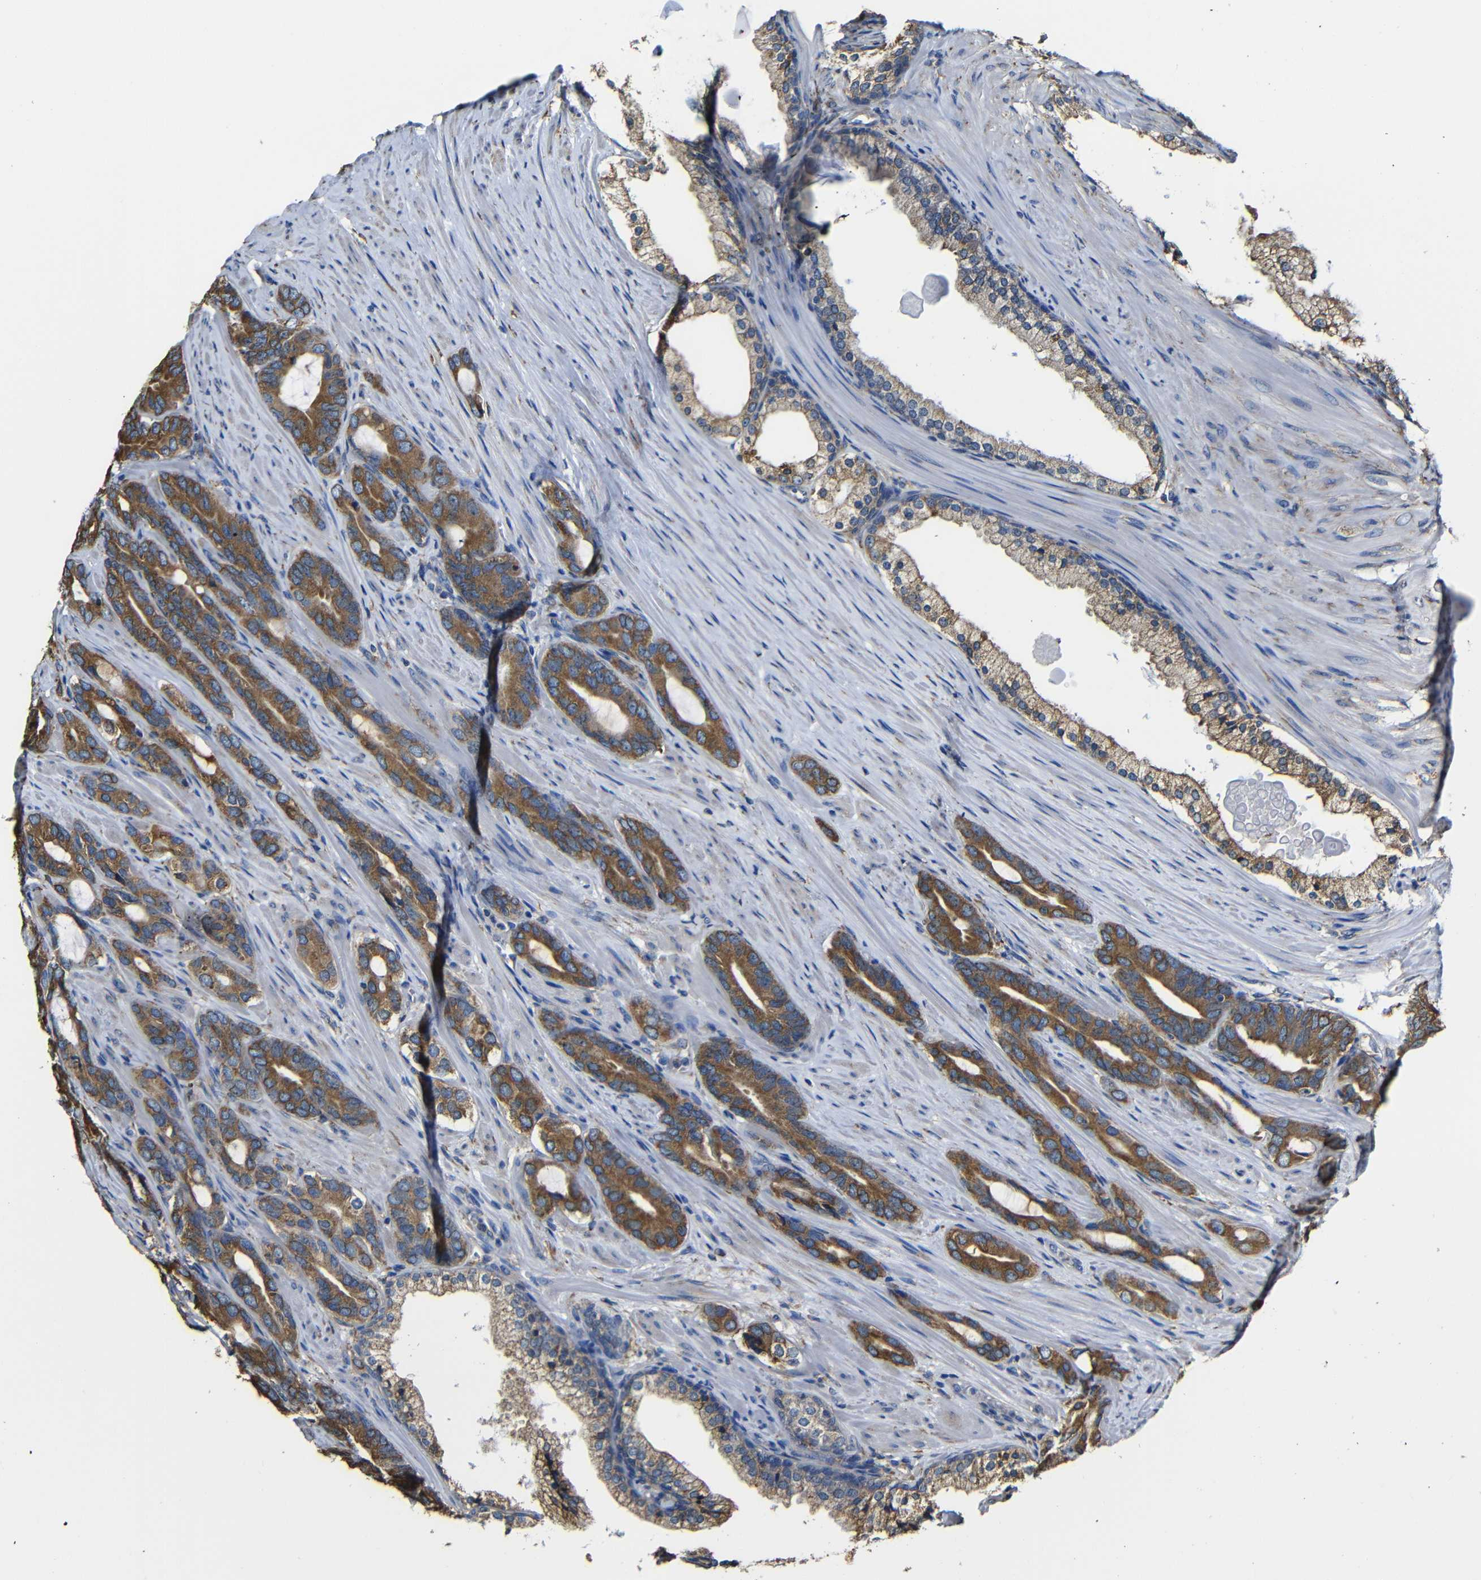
{"staining": {"intensity": "moderate", "quantity": ">75%", "location": "cytoplasmic/membranous"}, "tissue": "prostate cancer", "cell_type": "Tumor cells", "image_type": "cancer", "snomed": [{"axis": "morphology", "description": "Adenocarcinoma, Low grade"}, {"axis": "topography", "description": "Prostate"}], "caption": "Immunohistochemistry (DAB) staining of human prostate adenocarcinoma (low-grade) exhibits moderate cytoplasmic/membranous protein expression in approximately >75% of tumor cells.", "gene": "PPIB", "patient": {"sex": "male", "age": 63}}